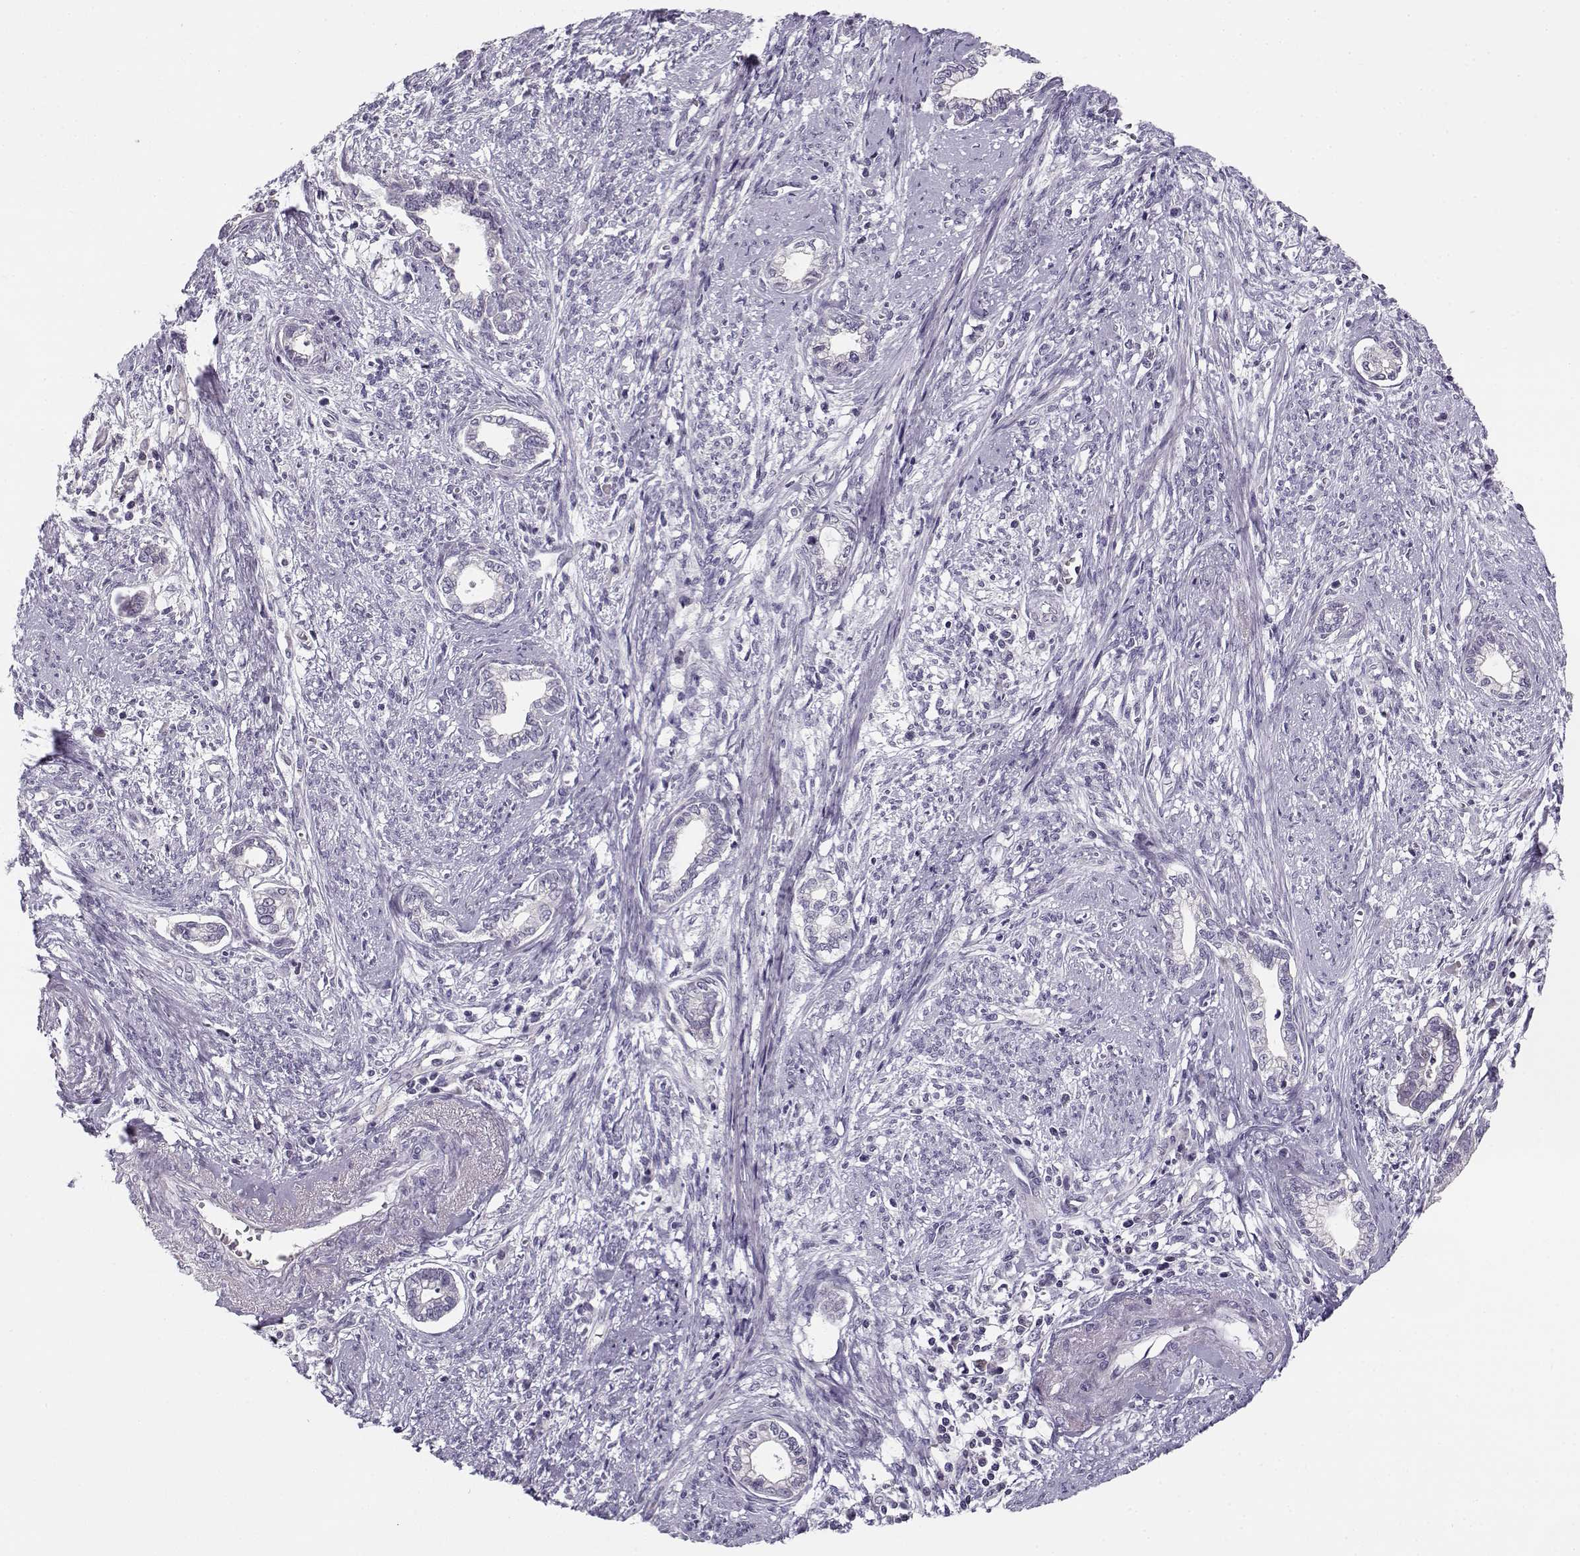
{"staining": {"intensity": "negative", "quantity": "none", "location": "none"}, "tissue": "cervical cancer", "cell_type": "Tumor cells", "image_type": "cancer", "snomed": [{"axis": "morphology", "description": "Adenocarcinoma, NOS"}, {"axis": "topography", "description": "Cervix"}], "caption": "Immunohistochemistry (IHC) histopathology image of human cervical cancer stained for a protein (brown), which displays no positivity in tumor cells.", "gene": "DDX25", "patient": {"sex": "female", "age": 62}}